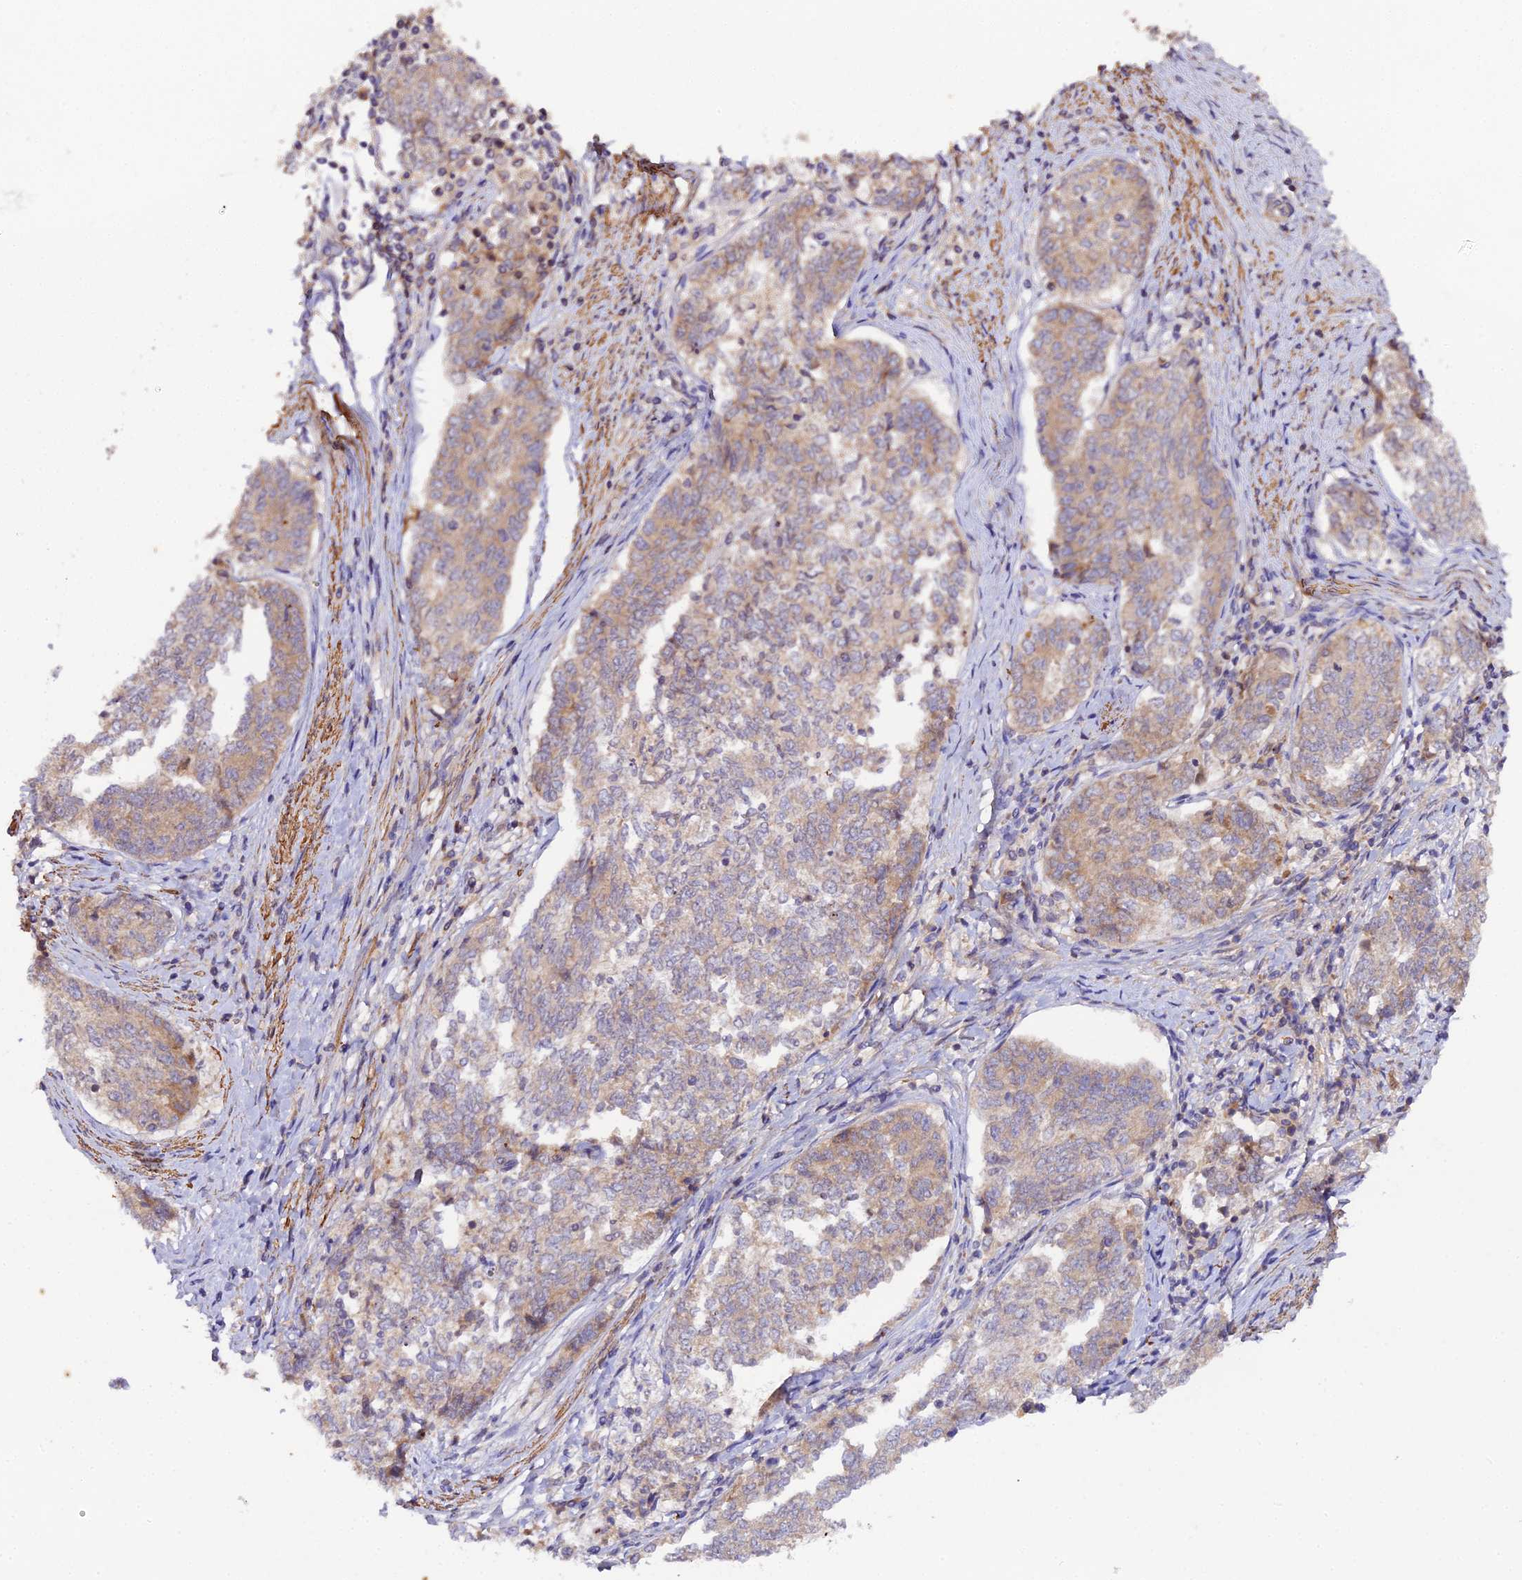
{"staining": {"intensity": "moderate", "quantity": "<25%", "location": "cytoplasmic/membranous"}, "tissue": "endometrial cancer", "cell_type": "Tumor cells", "image_type": "cancer", "snomed": [{"axis": "morphology", "description": "Adenocarcinoma, NOS"}, {"axis": "topography", "description": "Endometrium"}], "caption": "A micrograph of human endometrial cancer (adenocarcinoma) stained for a protein displays moderate cytoplasmic/membranous brown staining in tumor cells.", "gene": "TRIM26", "patient": {"sex": "female", "age": 80}}